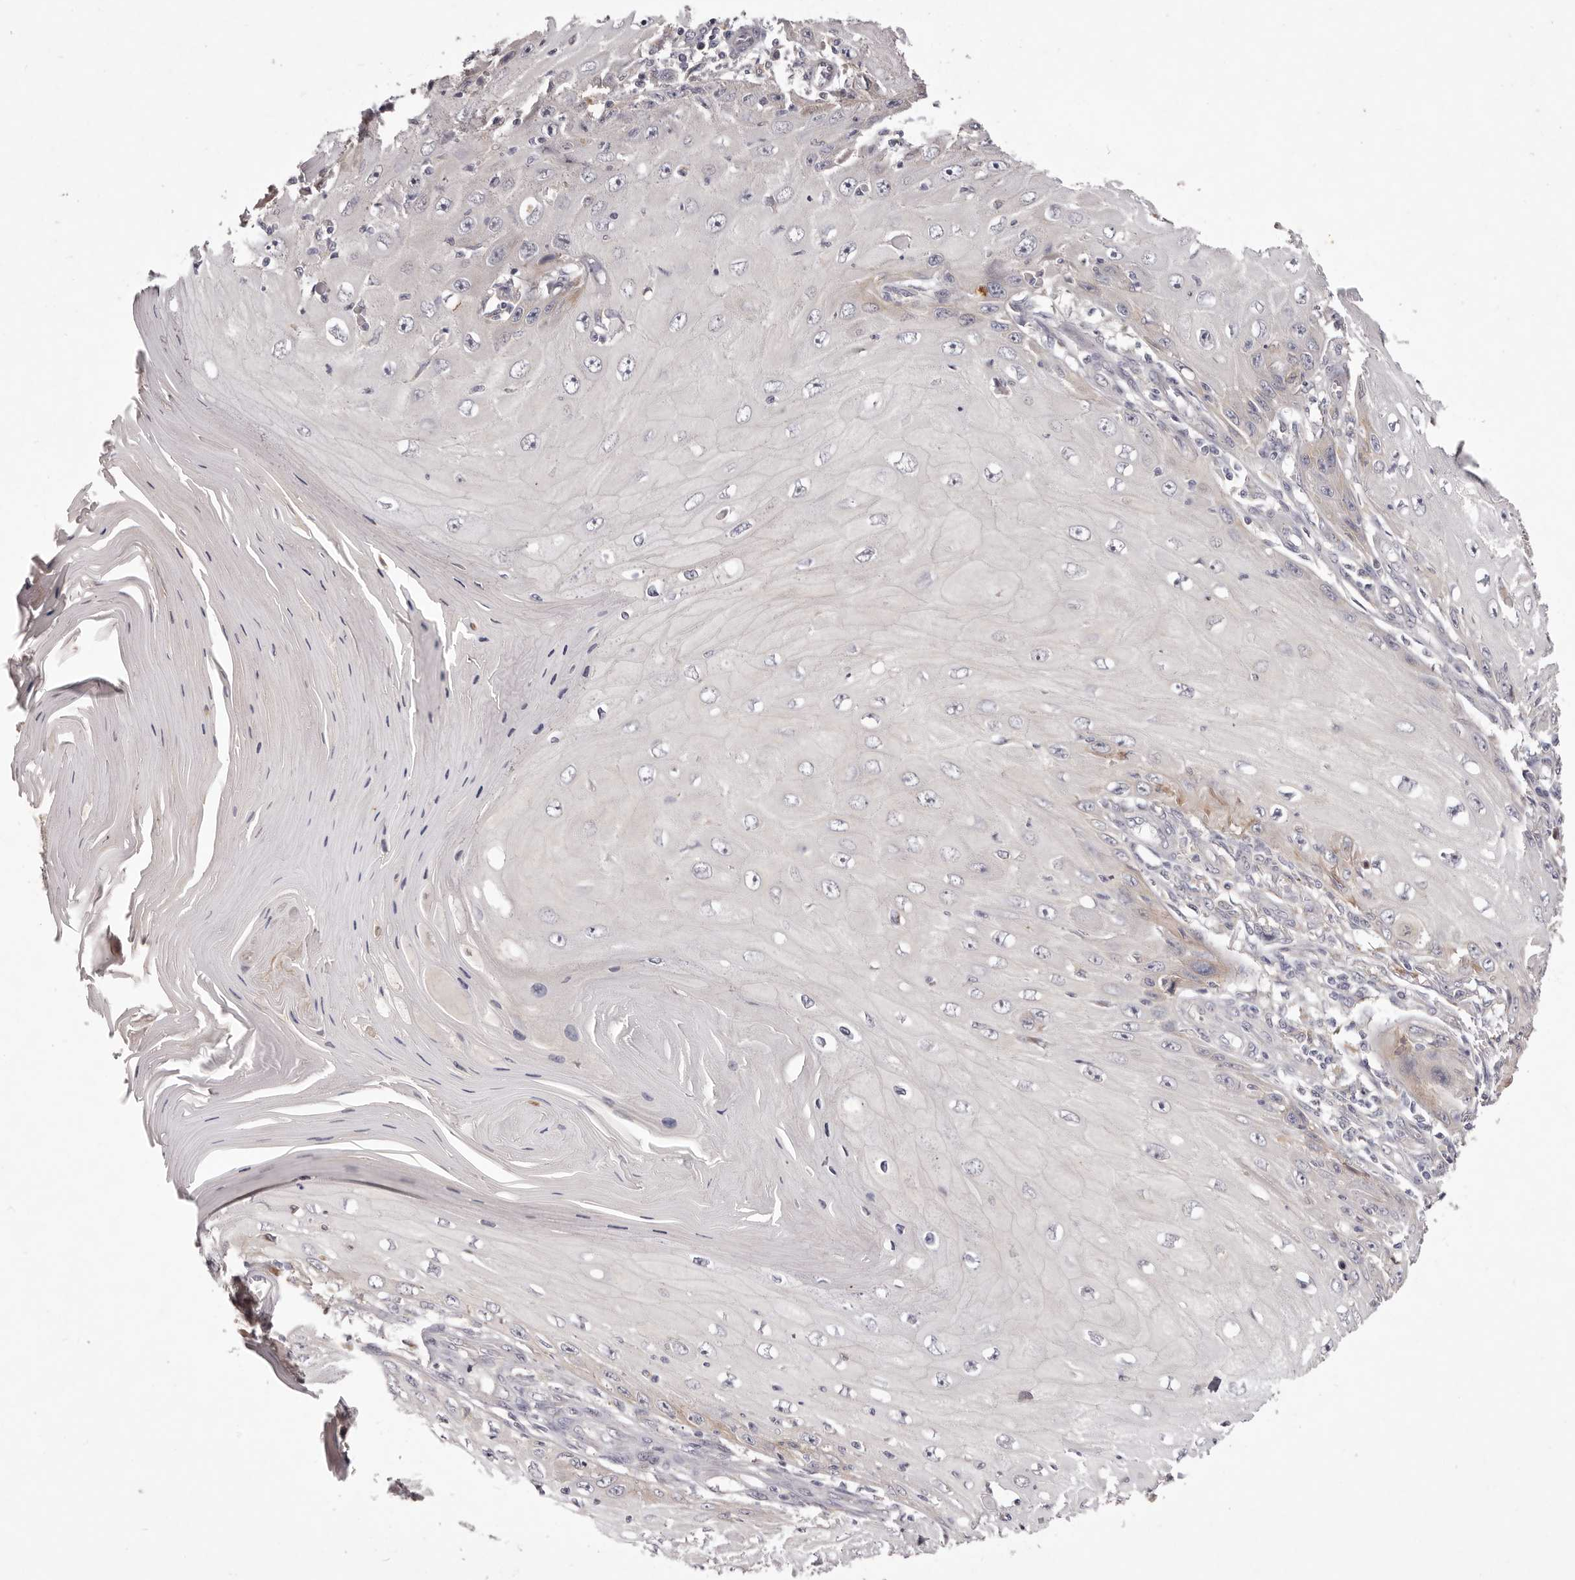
{"staining": {"intensity": "weak", "quantity": "<25%", "location": "cytoplasmic/membranous"}, "tissue": "skin cancer", "cell_type": "Tumor cells", "image_type": "cancer", "snomed": [{"axis": "morphology", "description": "Squamous cell carcinoma, NOS"}, {"axis": "topography", "description": "Skin"}], "caption": "The immunohistochemistry (IHC) histopathology image has no significant positivity in tumor cells of skin squamous cell carcinoma tissue.", "gene": "GARNL3", "patient": {"sex": "female", "age": 73}}